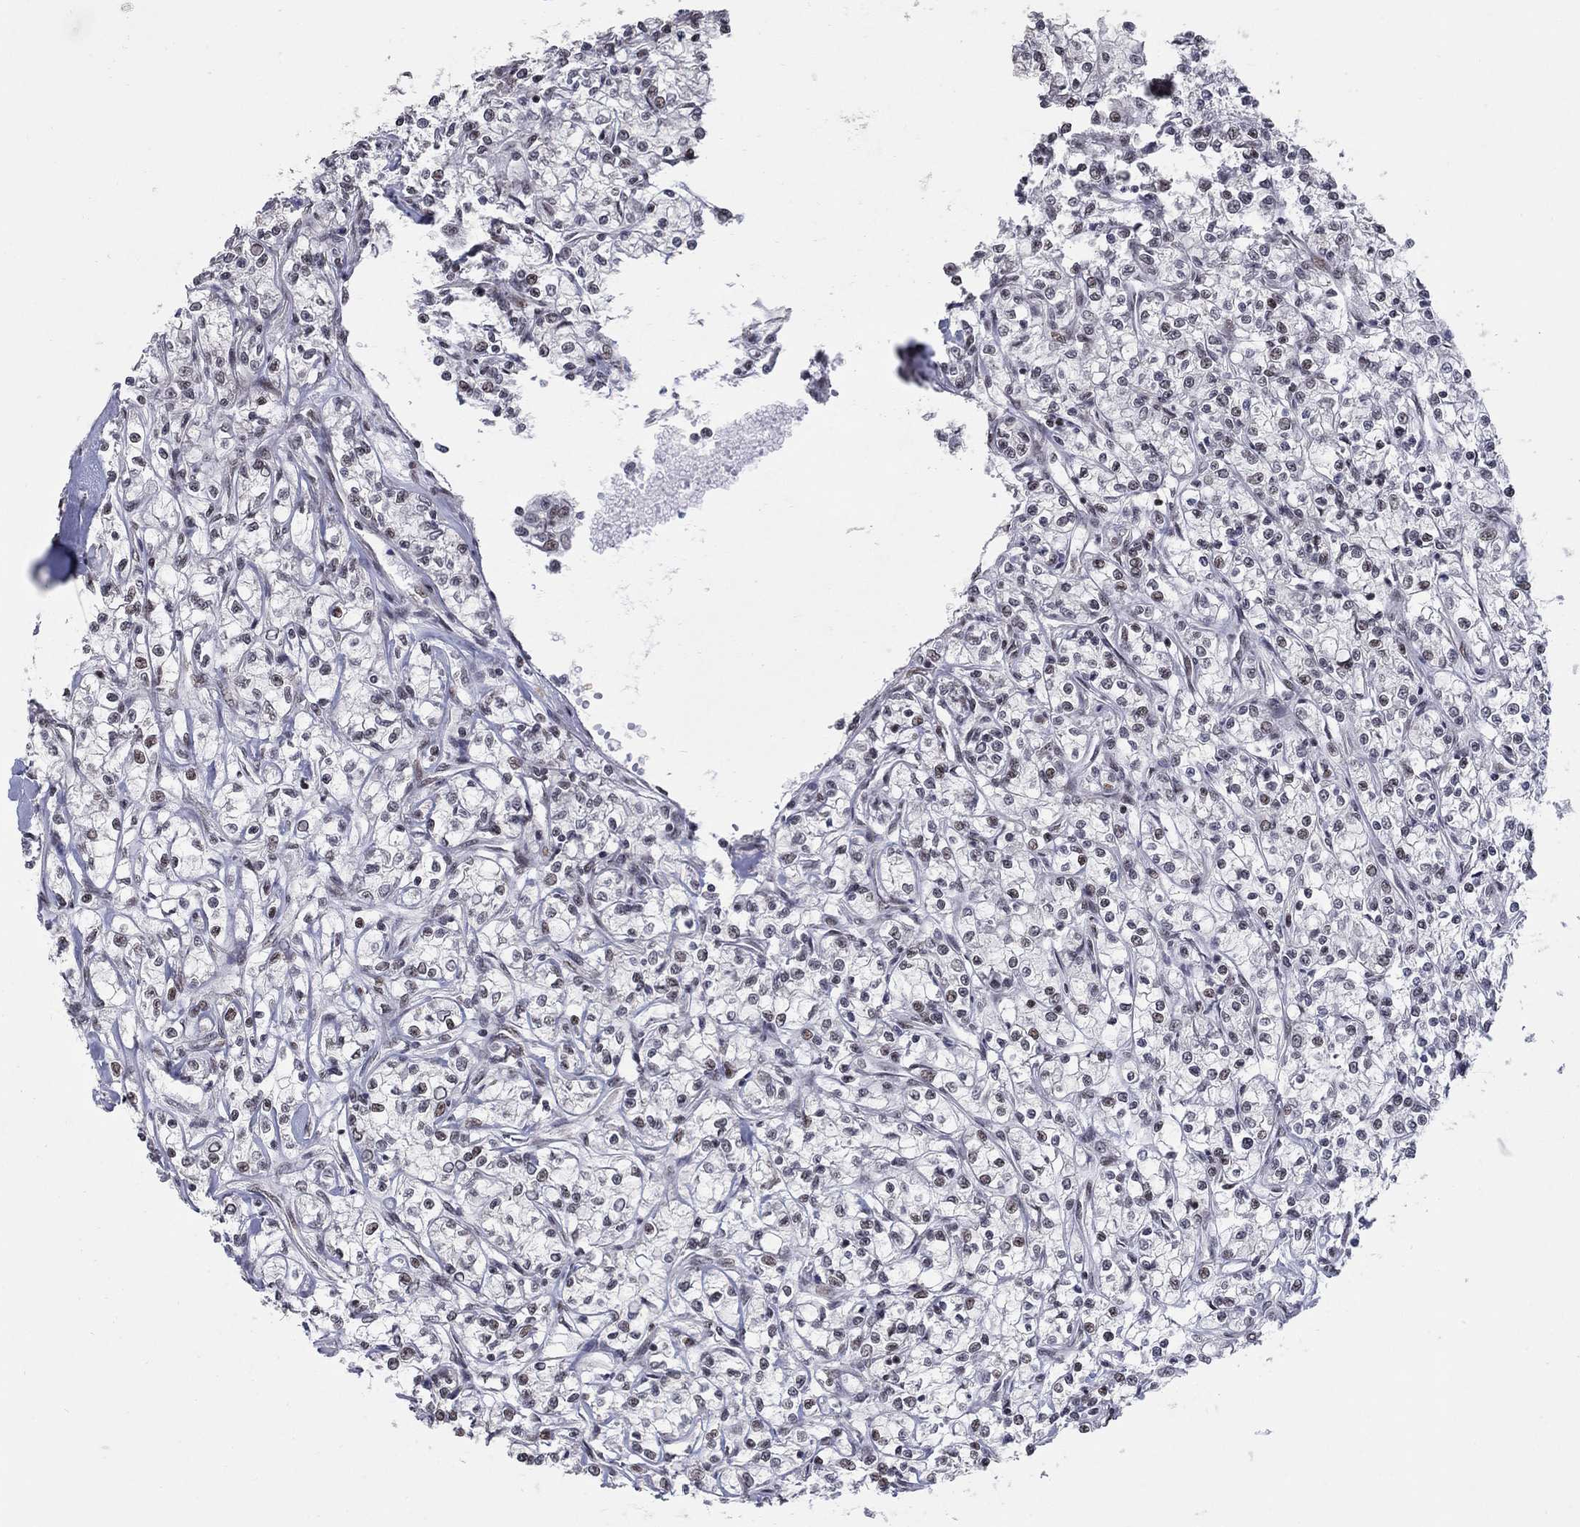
{"staining": {"intensity": "negative", "quantity": "none", "location": "none"}, "tissue": "renal cancer", "cell_type": "Tumor cells", "image_type": "cancer", "snomed": [{"axis": "morphology", "description": "Adenocarcinoma, NOS"}, {"axis": "topography", "description": "Kidney"}], "caption": "Immunohistochemical staining of human renal cancer reveals no significant expression in tumor cells.", "gene": "PNISR", "patient": {"sex": "female", "age": 59}}